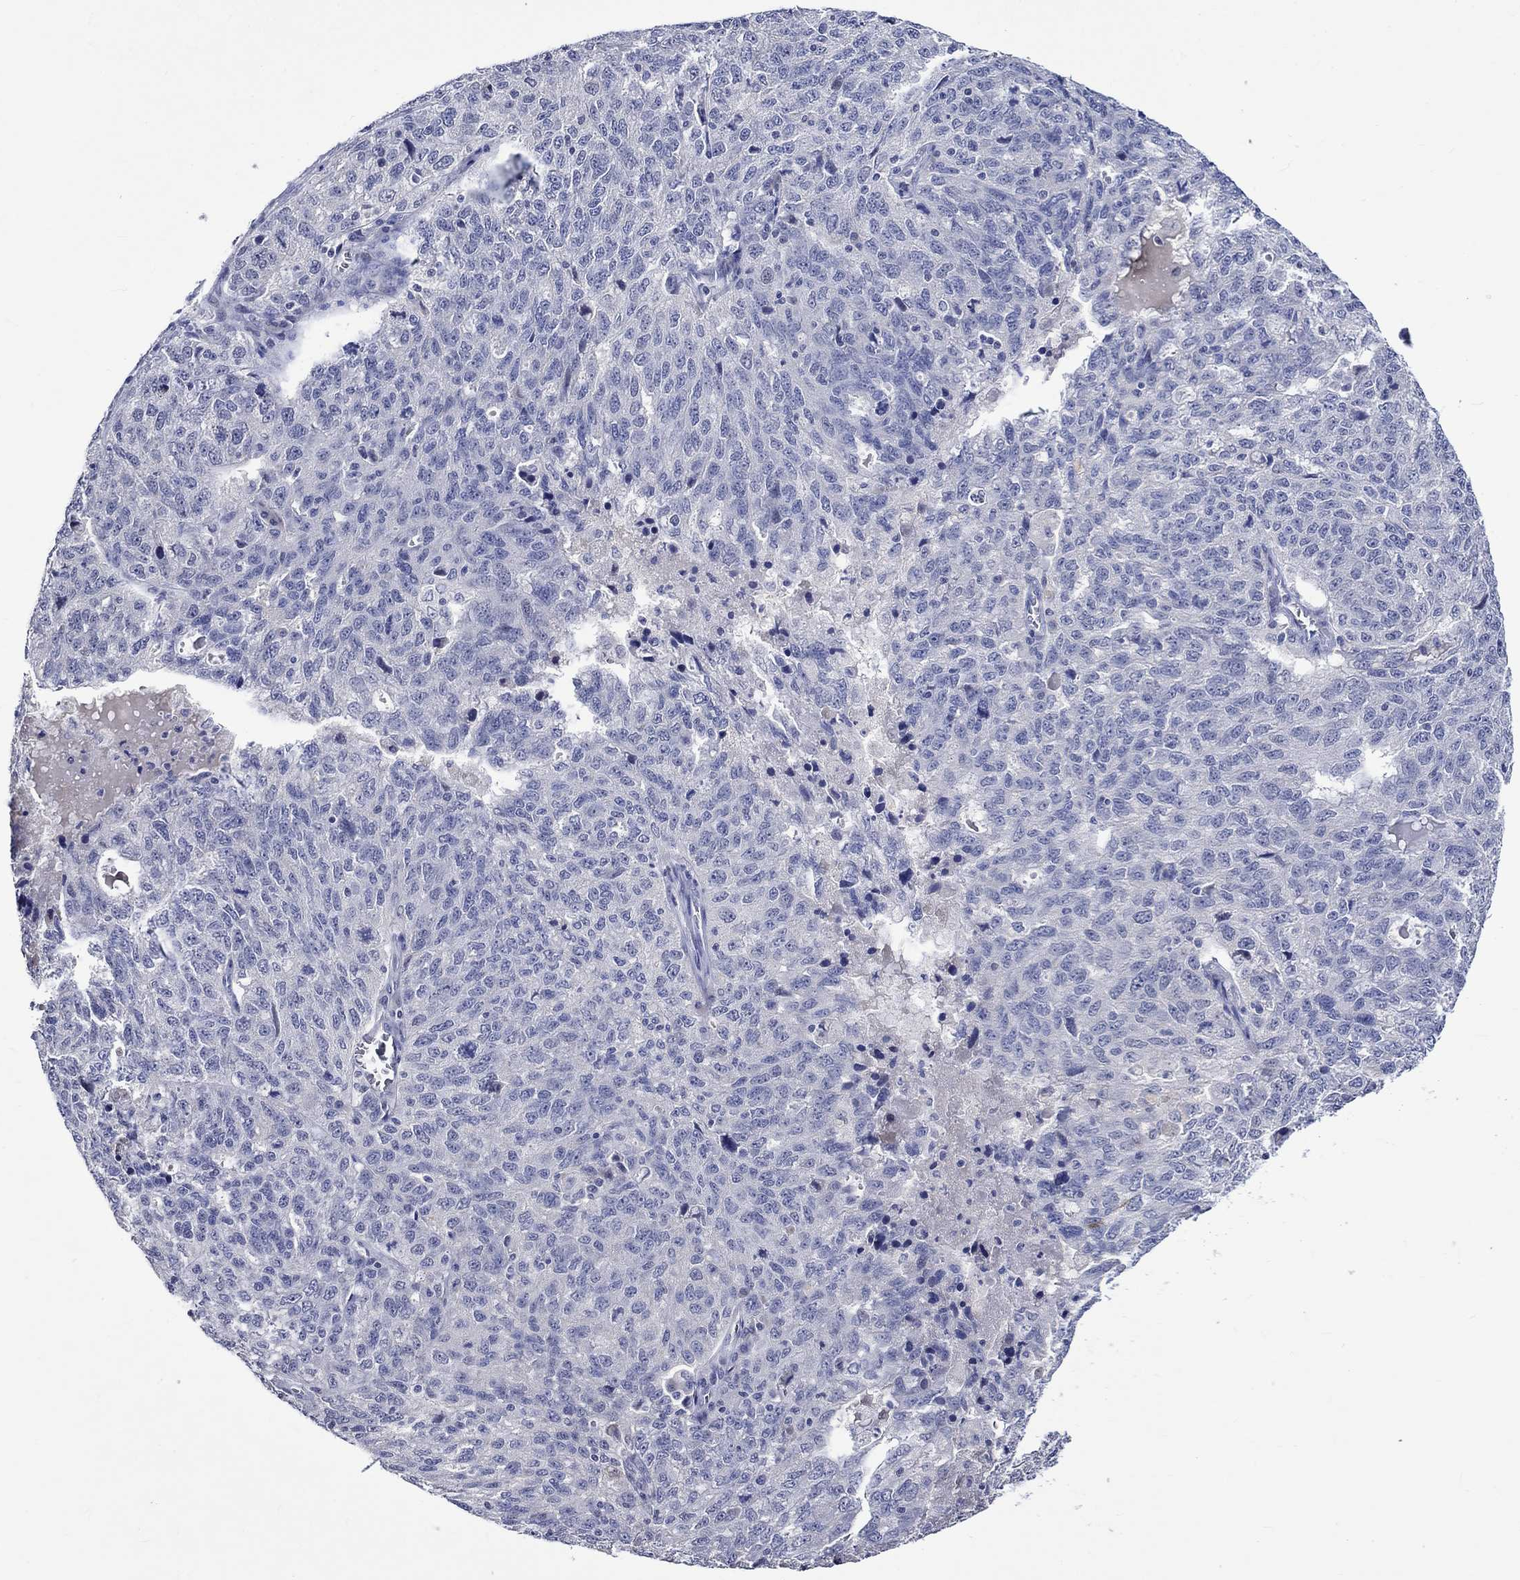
{"staining": {"intensity": "negative", "quantity": "none", "location": "none"}, "tissue": "ovarian cancer", "cell_type": "Tumor cells", "image_type": "cancer", "snomed": [{"axis": "morphology", "description": "Cystadenocarcinoma, serous, NOS"}, {"axis": "topography", "description": "Ovary"}], "caption": "Immunohistochemistry of ovarian cancer (serous cystadenocarcinoma) shows no positivity in tumor cells.", "gene": "CRYAB", "patient": {"sex": "female", "age": 71}}